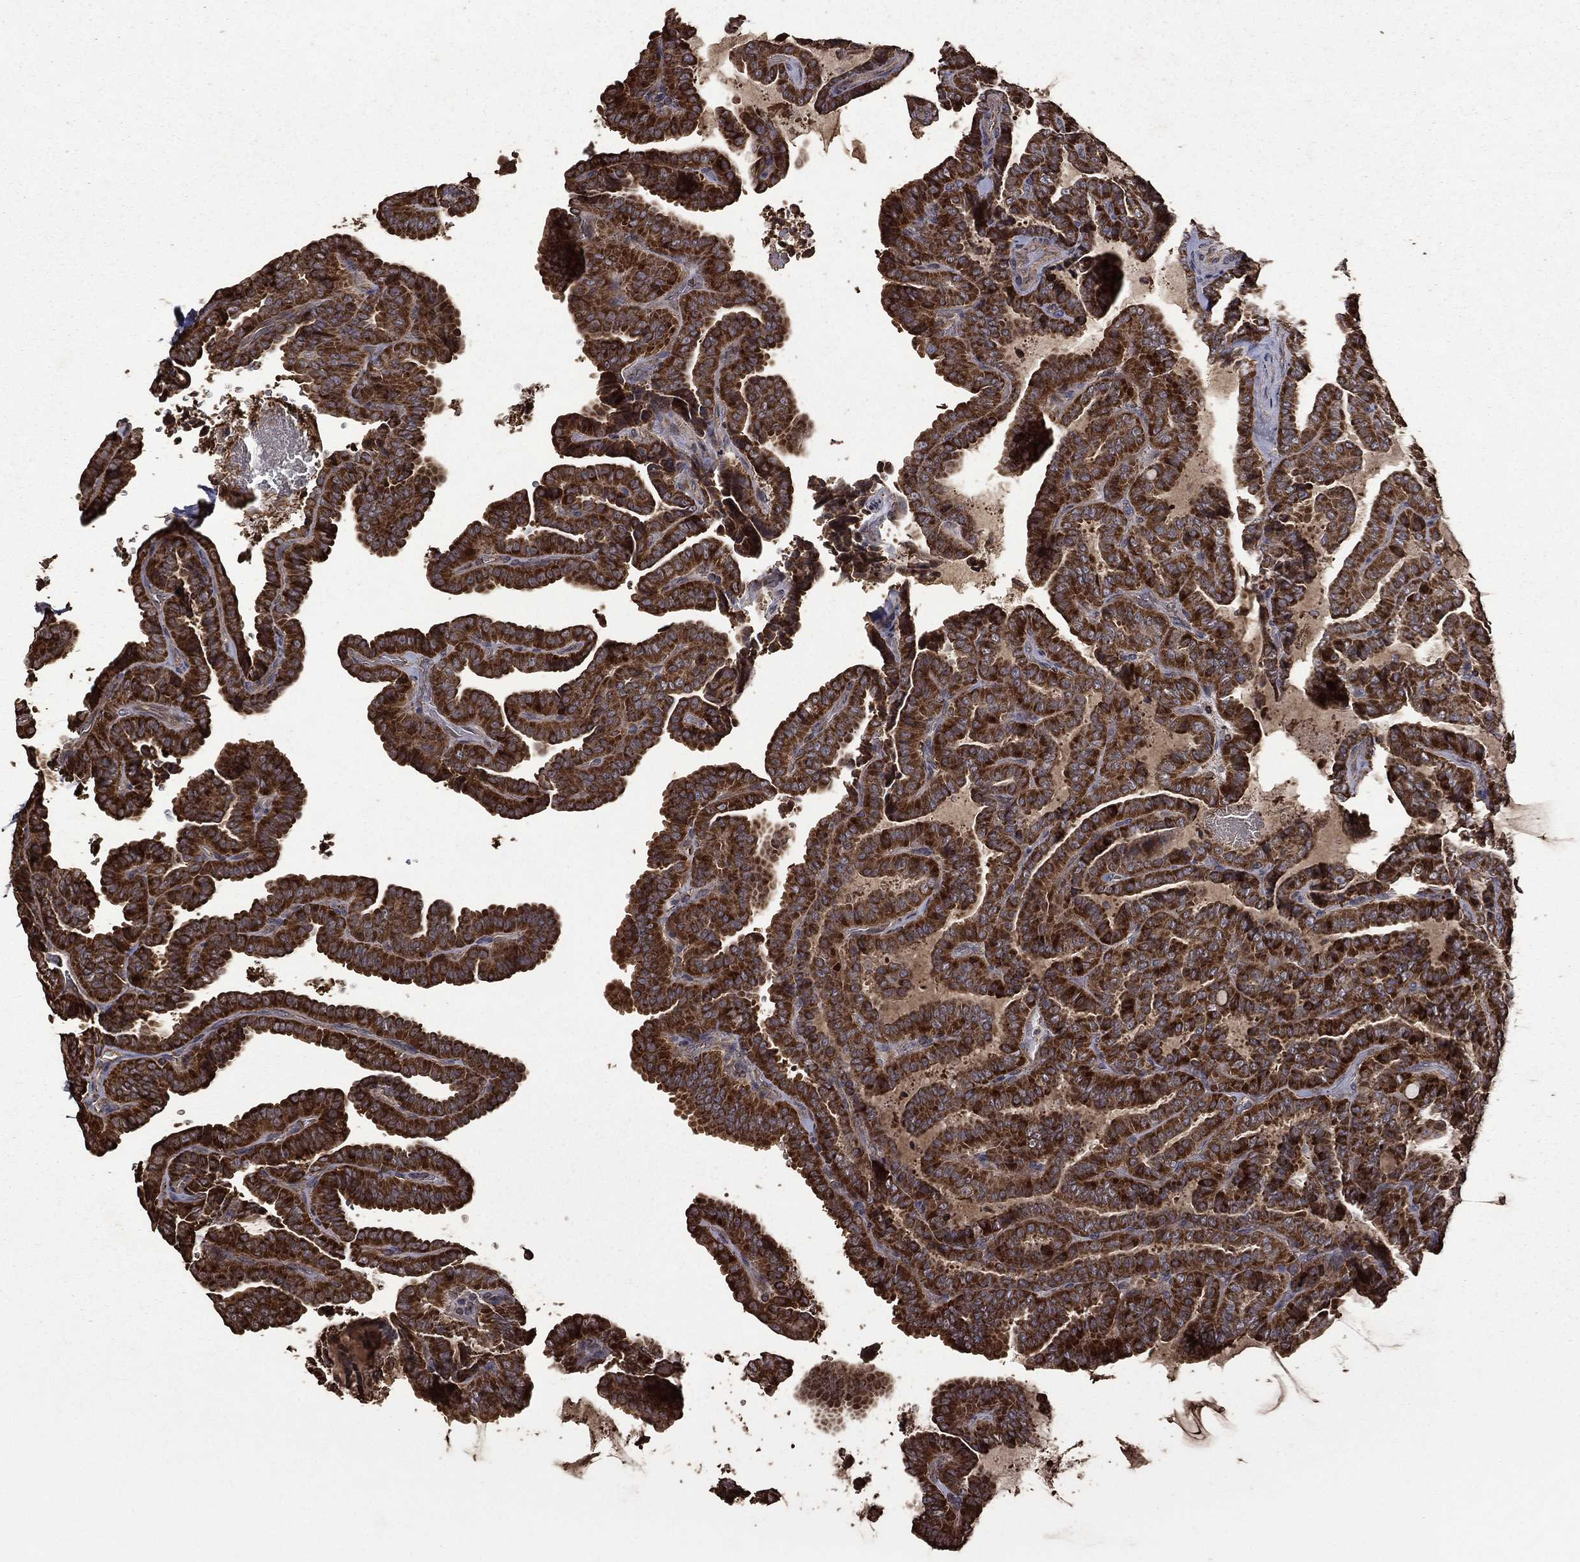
{"staining": {"intensity": "strong", "quantity": ">75%", "location": "cytoplasmic/membranous"}, "tissue": "thyroid cancer", "cell_type": "Tumor cells", "image_type": "cancer", "snomed": [{"axis": "morphology", "description": "Papillary adenocarcinoma, NOS"}, {"axis": "topography", "description": "Thyroid gland"}], "caption": "Protein staining of thyroid papillary adenocarcinoma tissue displays strong cytoplasmic/membranous staining in approximately >75% of tumor cells. The staining is performed using DAB brown chromogen to label protein expression. The nuclei are counter-stained blue using hematoxylin.", "gene": "METTL27", "patient": {"sex": "female", "age": 39}}